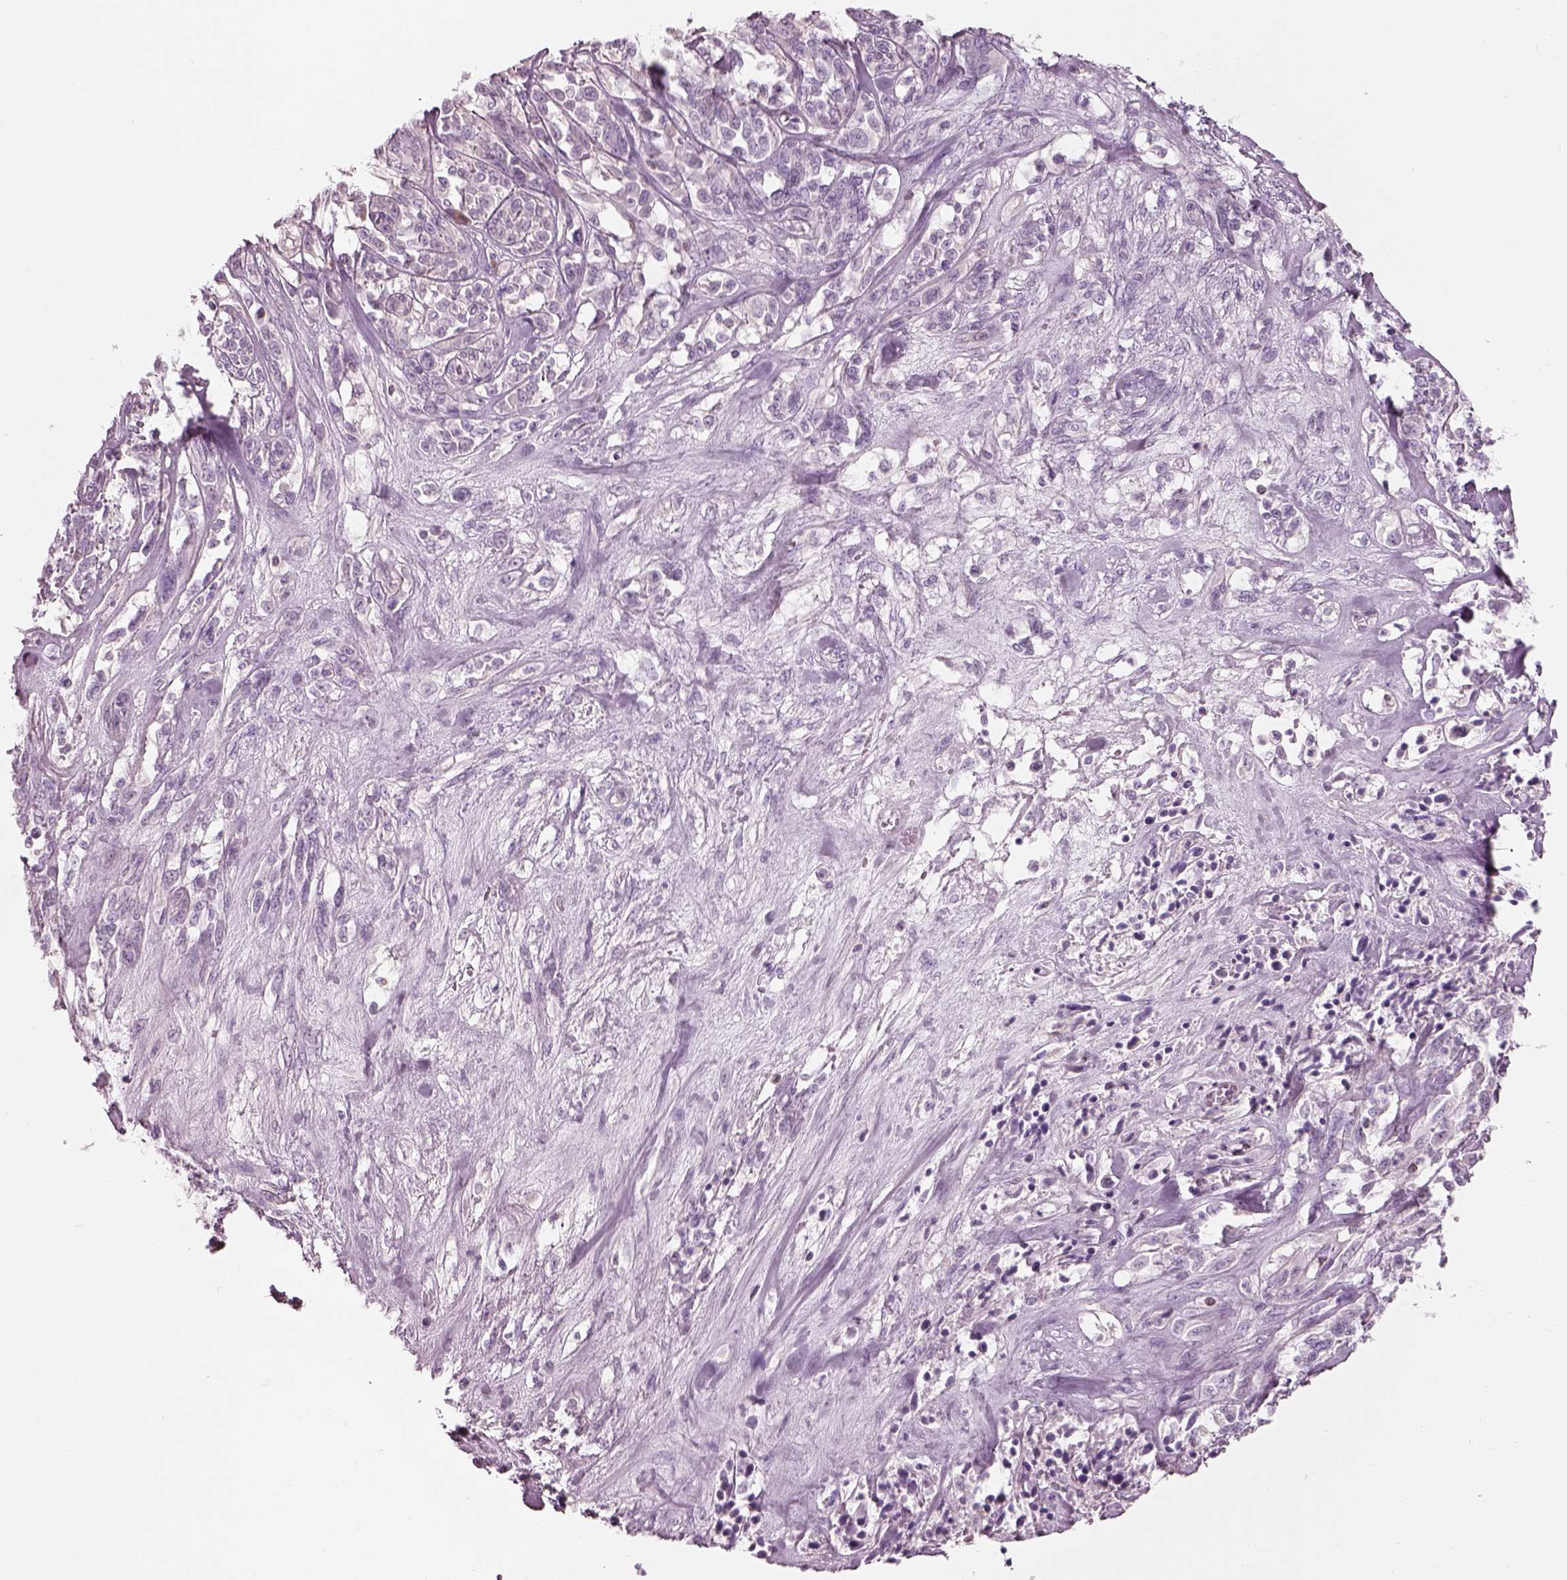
{"staining": {"intensity": "negative", "quantity": "none", "location": "none"}, "tissue": "melanoma", "cell_type": "Tumor cells", "image_type": "cancer", "snomed": [{"axis": "morphology", "description": "Malignant melanoma, NOS"}, {"axis": "topography", "description": "Skin"}], "caption": "Immunohistochemistry (IHC) image of neoplastic tissue: human malignant melanoma stained with DAB (3,3'-diaminobenzidine) shows no significant protein staining in tumor cells.", "gene": "SLC27A2", "patient": {"sex": "female", "age": 91}}